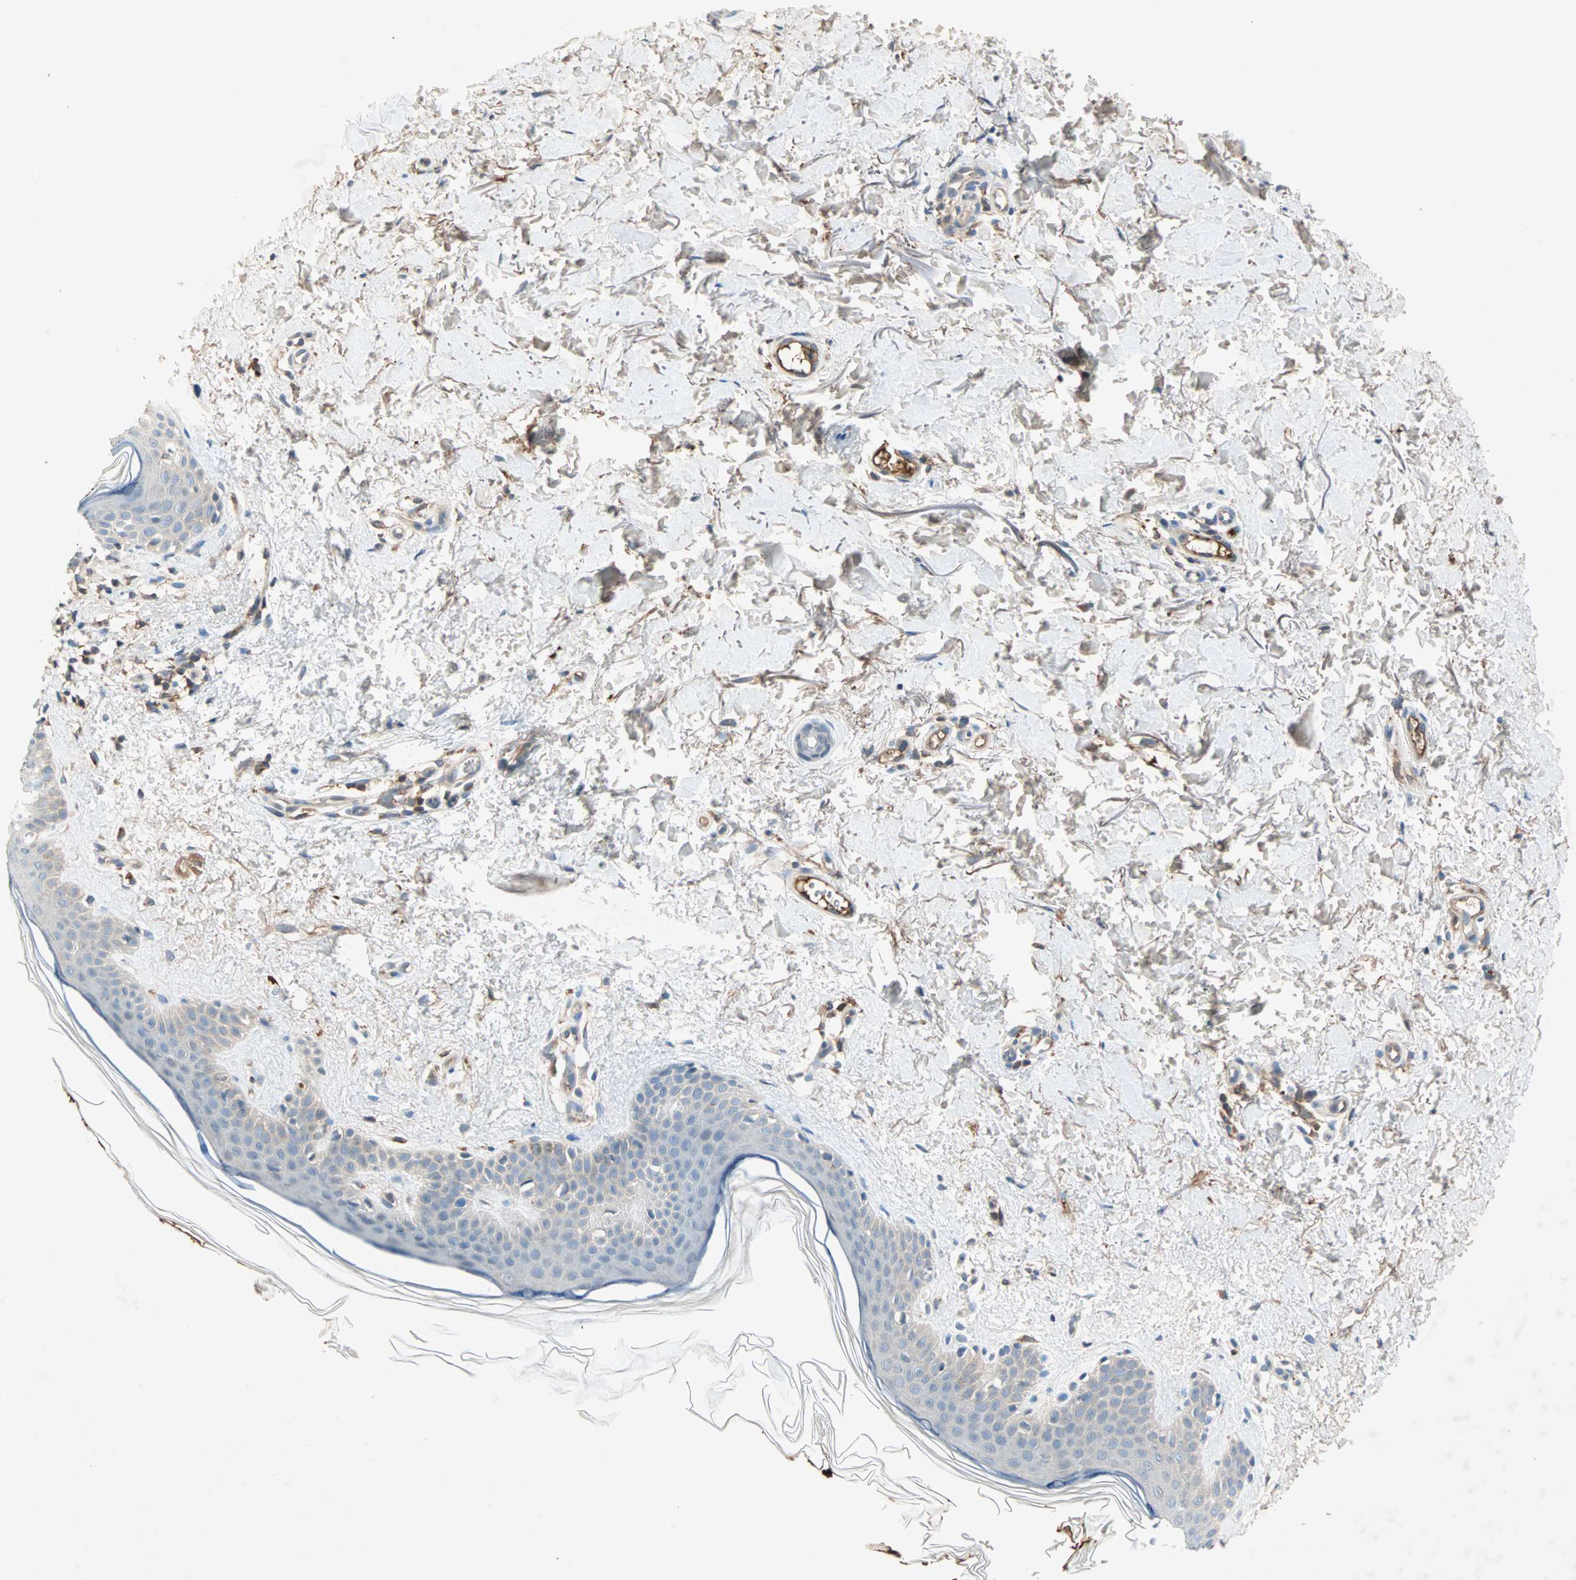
{"staining": {"intensity": "negative", "quantity": "none", "location": "none"}, "tissue": "skin", "cell_type": "Fibroblasts", "image_type": "normal", "snomed": [{"axis": "morphology", "description": "Normal tissue, NOS"}, {"axis": "topography", "description": "Skin"}], "caption": "High power microscopy micrograph of an immunohistochemistry (IHC) micrograph of unremarkable skin, revealing no significant positivity in fibroblasts.", "gene": "TEC", "patient": {"sex": "female", "age": 56}}